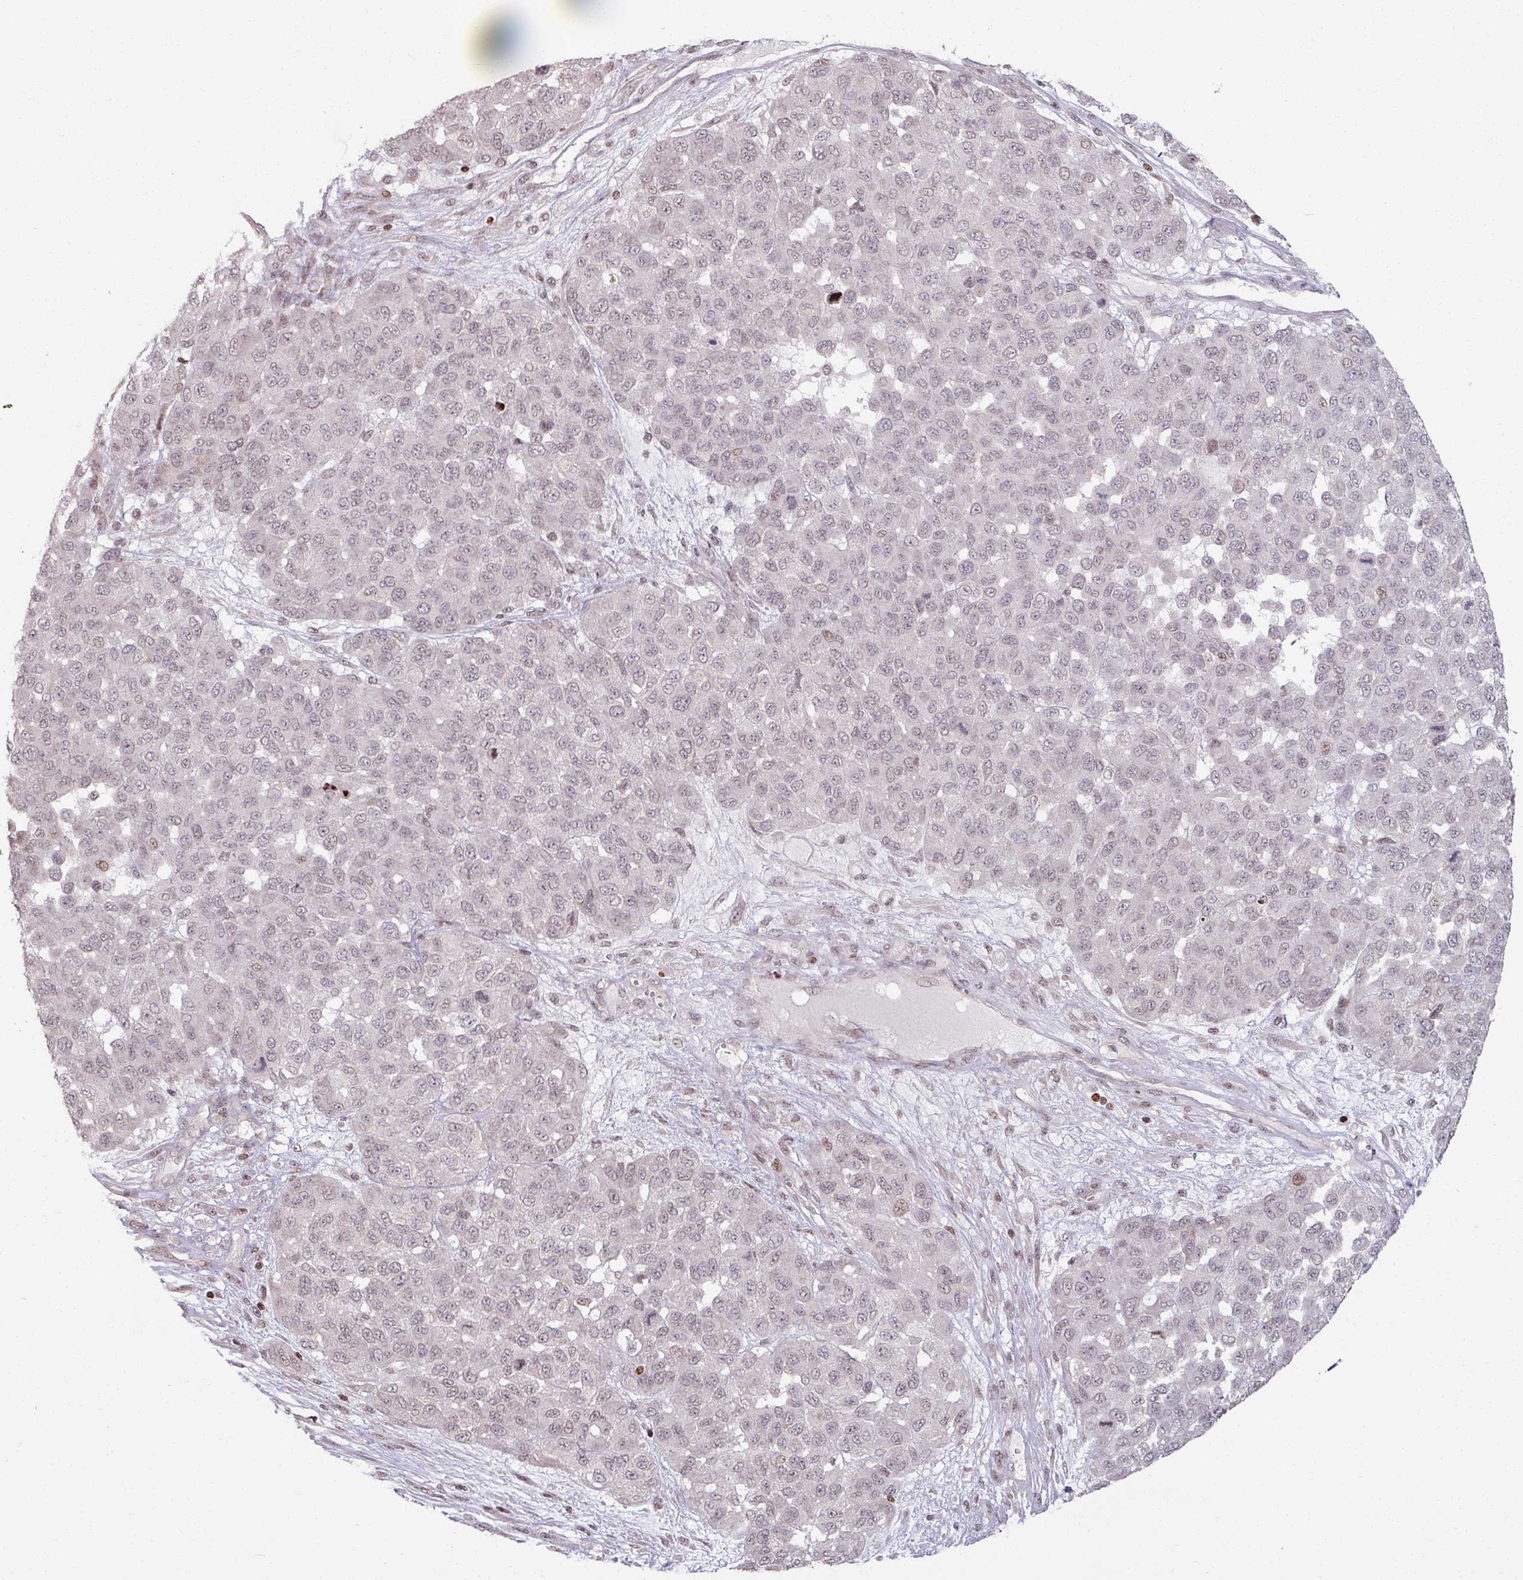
{"staining": {"intensity": "weak", "quantity": ">75%", "location": "nuclear"}, "tissue": "melanoma", "cell_type": "Tumor cells", "image_type": "cancer", "snomed": [{"axis": "morphology", "description": "Malignant melanoma, NOS"}, {"axis": "topography", "description": "Skin"}], "caption": "A low amount of weak nuclear staining is seen in about >75% of tumor cells in melanoma tissue.", "gene": "NCOR1", "patient": {"sex": "male", "age": 62}}